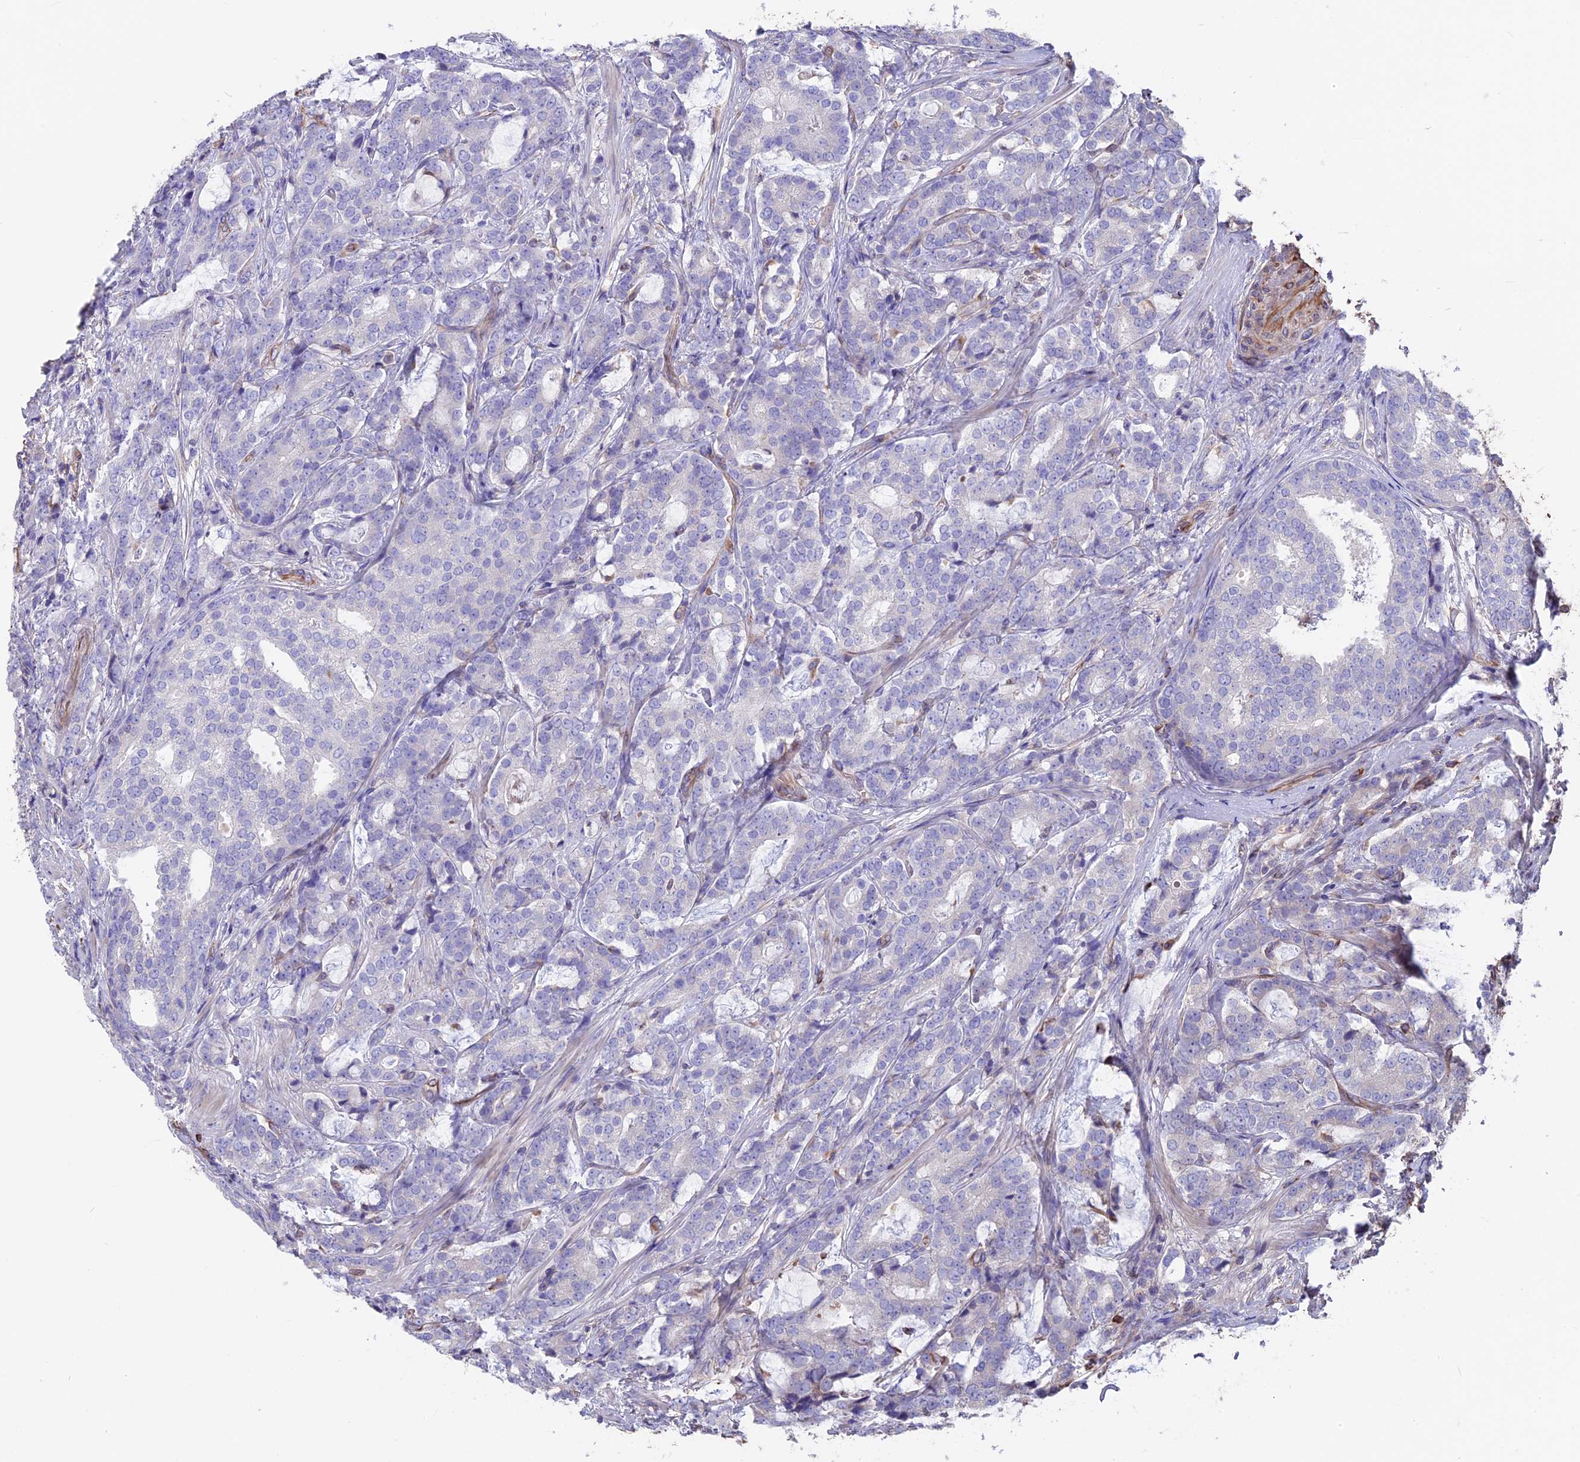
{"staining": {"intensity": "negative", "quantity": "none", "location": "none"}, "tissue": "prostate cancer", "cell_type": "Tumor cells", "image_type": "cancer", "snomed": [{"axis": "morphology", "description": "Adenocarcinoma, High grade"}, {"axis": "topography", "description": "Prostate"}], "caption": "DAB (3,3'-diaminobenzidine) immunohistochemical staining of high-grade adenocarcinoma (prostate) displays no significant positivity in tumor cells. The staining was performed using DAB to visualize the protein expression in brown, while the nuclei were stained in blue with hematoxylin (Magnification: 20x).", "gene": "SEH1L", "patient": {"sex": "male", "age": 67}}